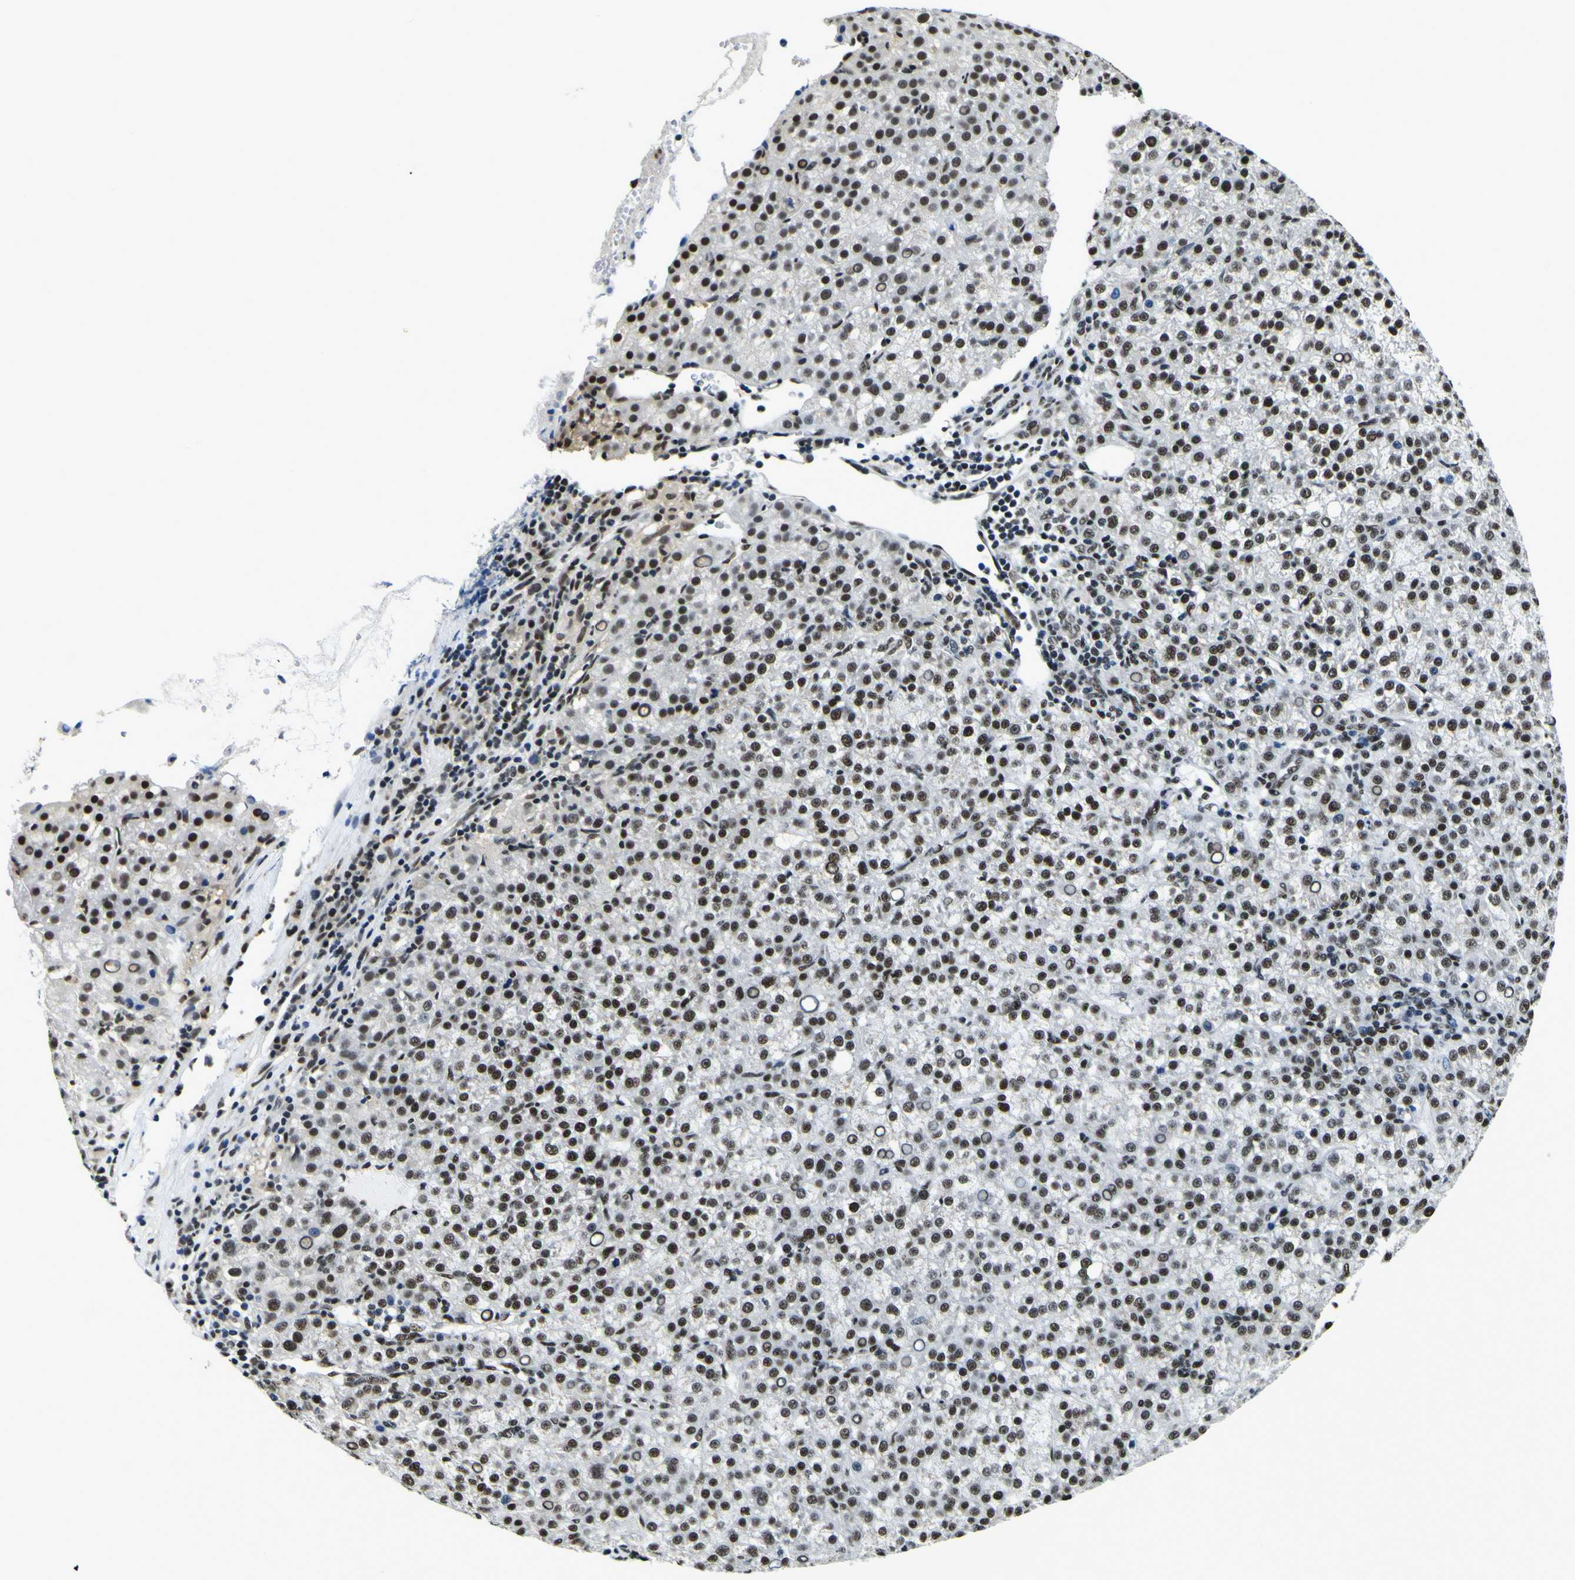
{"staining": {"intensity": "strong", "quantity": ">75%", "location": "nuclear"}, "tissue": "liver cancer", "cell_type": "Tumor cells", "image_type": "cancer", "snomed": [{"axis": "morphology", "description": "Carcinoma, Hepatocellular, NOS"}, {"axis": "topography", "description": "Liver"}], "caption": "Immunohistochemical staining of human liver hepatocellular carcinoma reveals high levels of strong nuclear positivity in approximately >75% of tumor cells.", "gene": "SP1", "patient": {"sex": "female", "age": 58}}